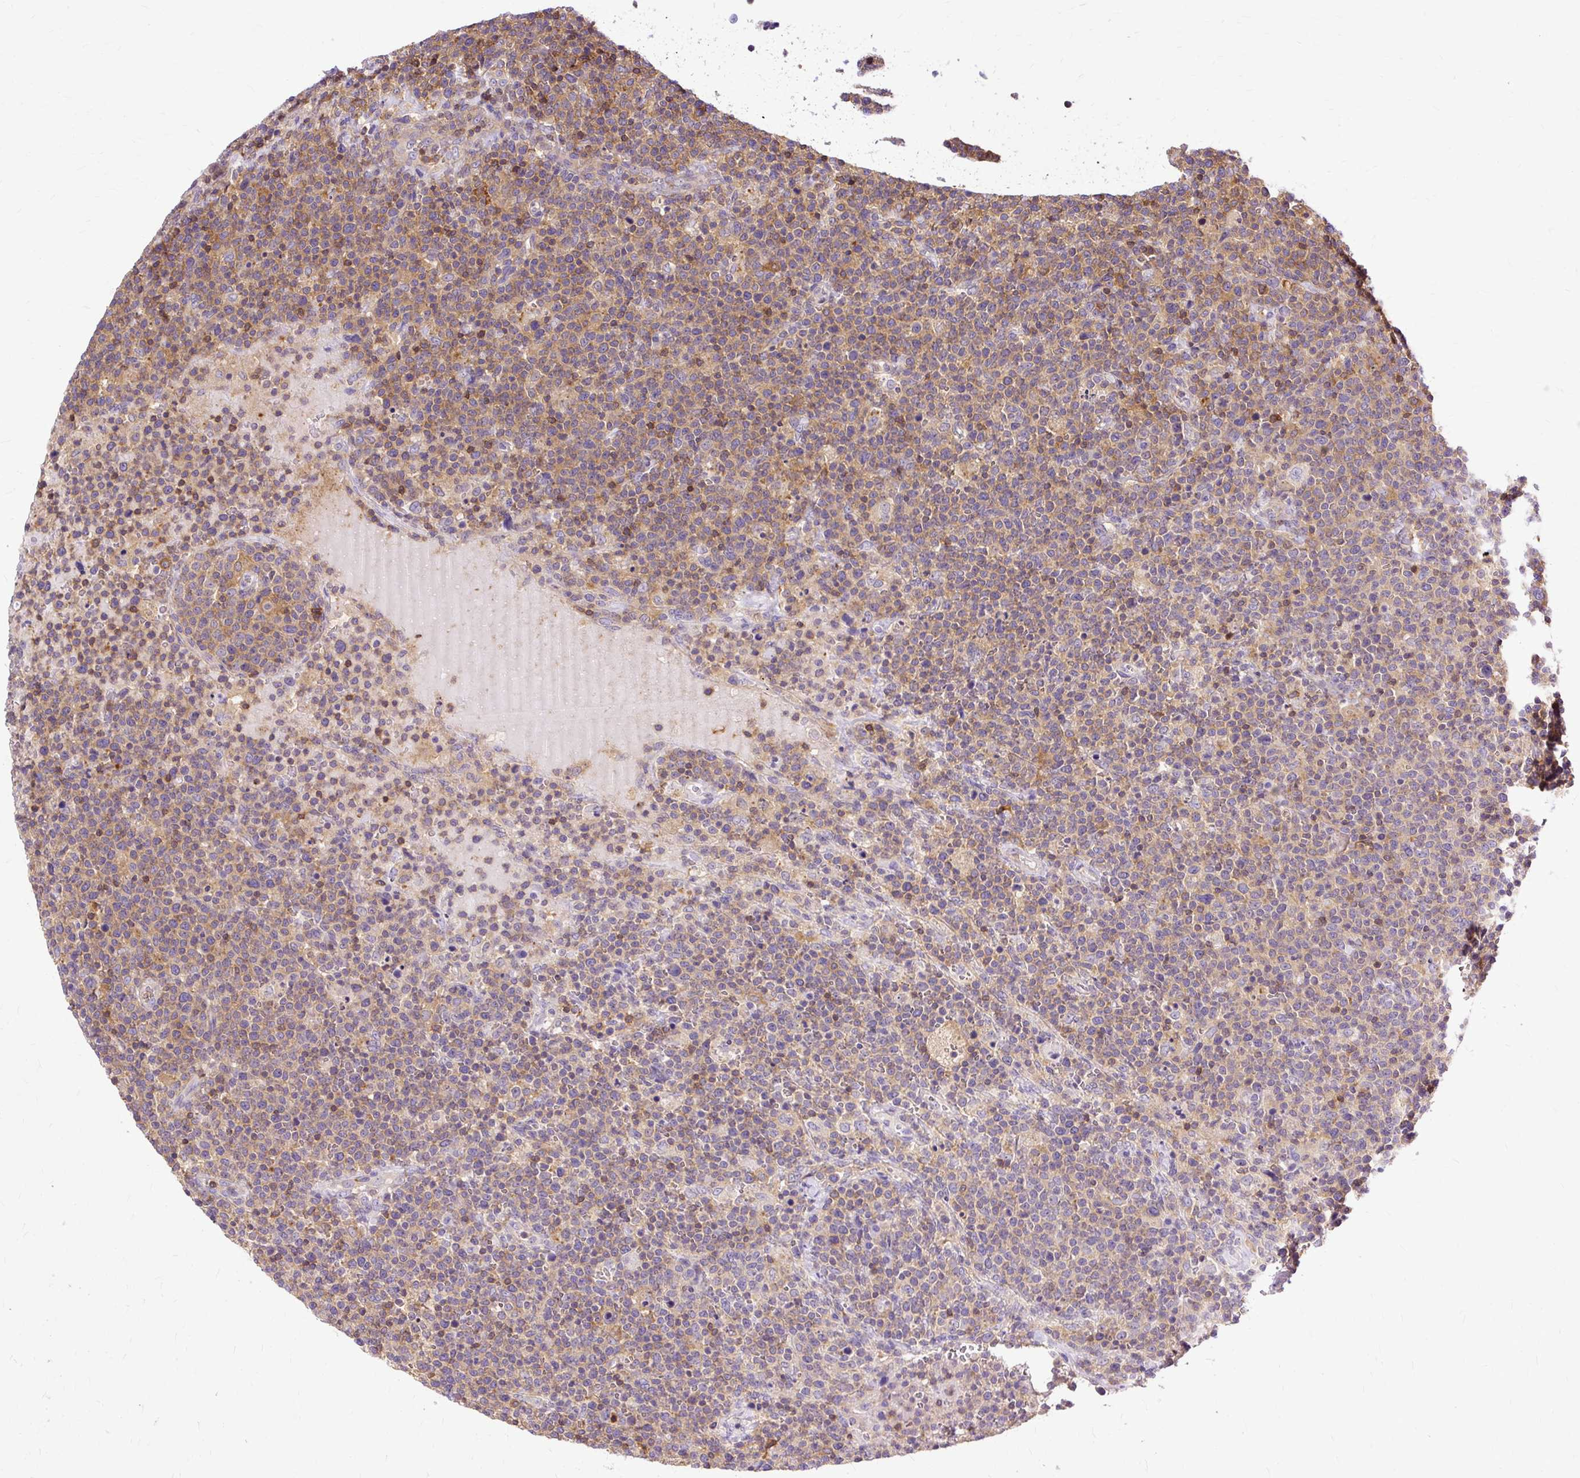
{"staining": {"intensity": "weak", "quantity": ">75%", "location": "cytoplasmic/membranous"}, "tissue": "lymphoma", "cell_type": "Tumor cells", "image_type": "cancer", "snomed": [{"axis": "morphology", "description": "Malignant lymphoma, non-Hodgkin's type, High grade"}, {"axis": "topography", "description": "Lymph node"}], "caption": "Malignant lymphoma, non-Hodgkin's type (high-grade) stained with immunohistochemistry displays weak cytoplasmic/membranous positivity in about >75% of tumor cells. (Brightfield microscopy of DAB IHC at high magnification).", "gene": "TWF2", "patient": {"sex": "male", "age": 61}}